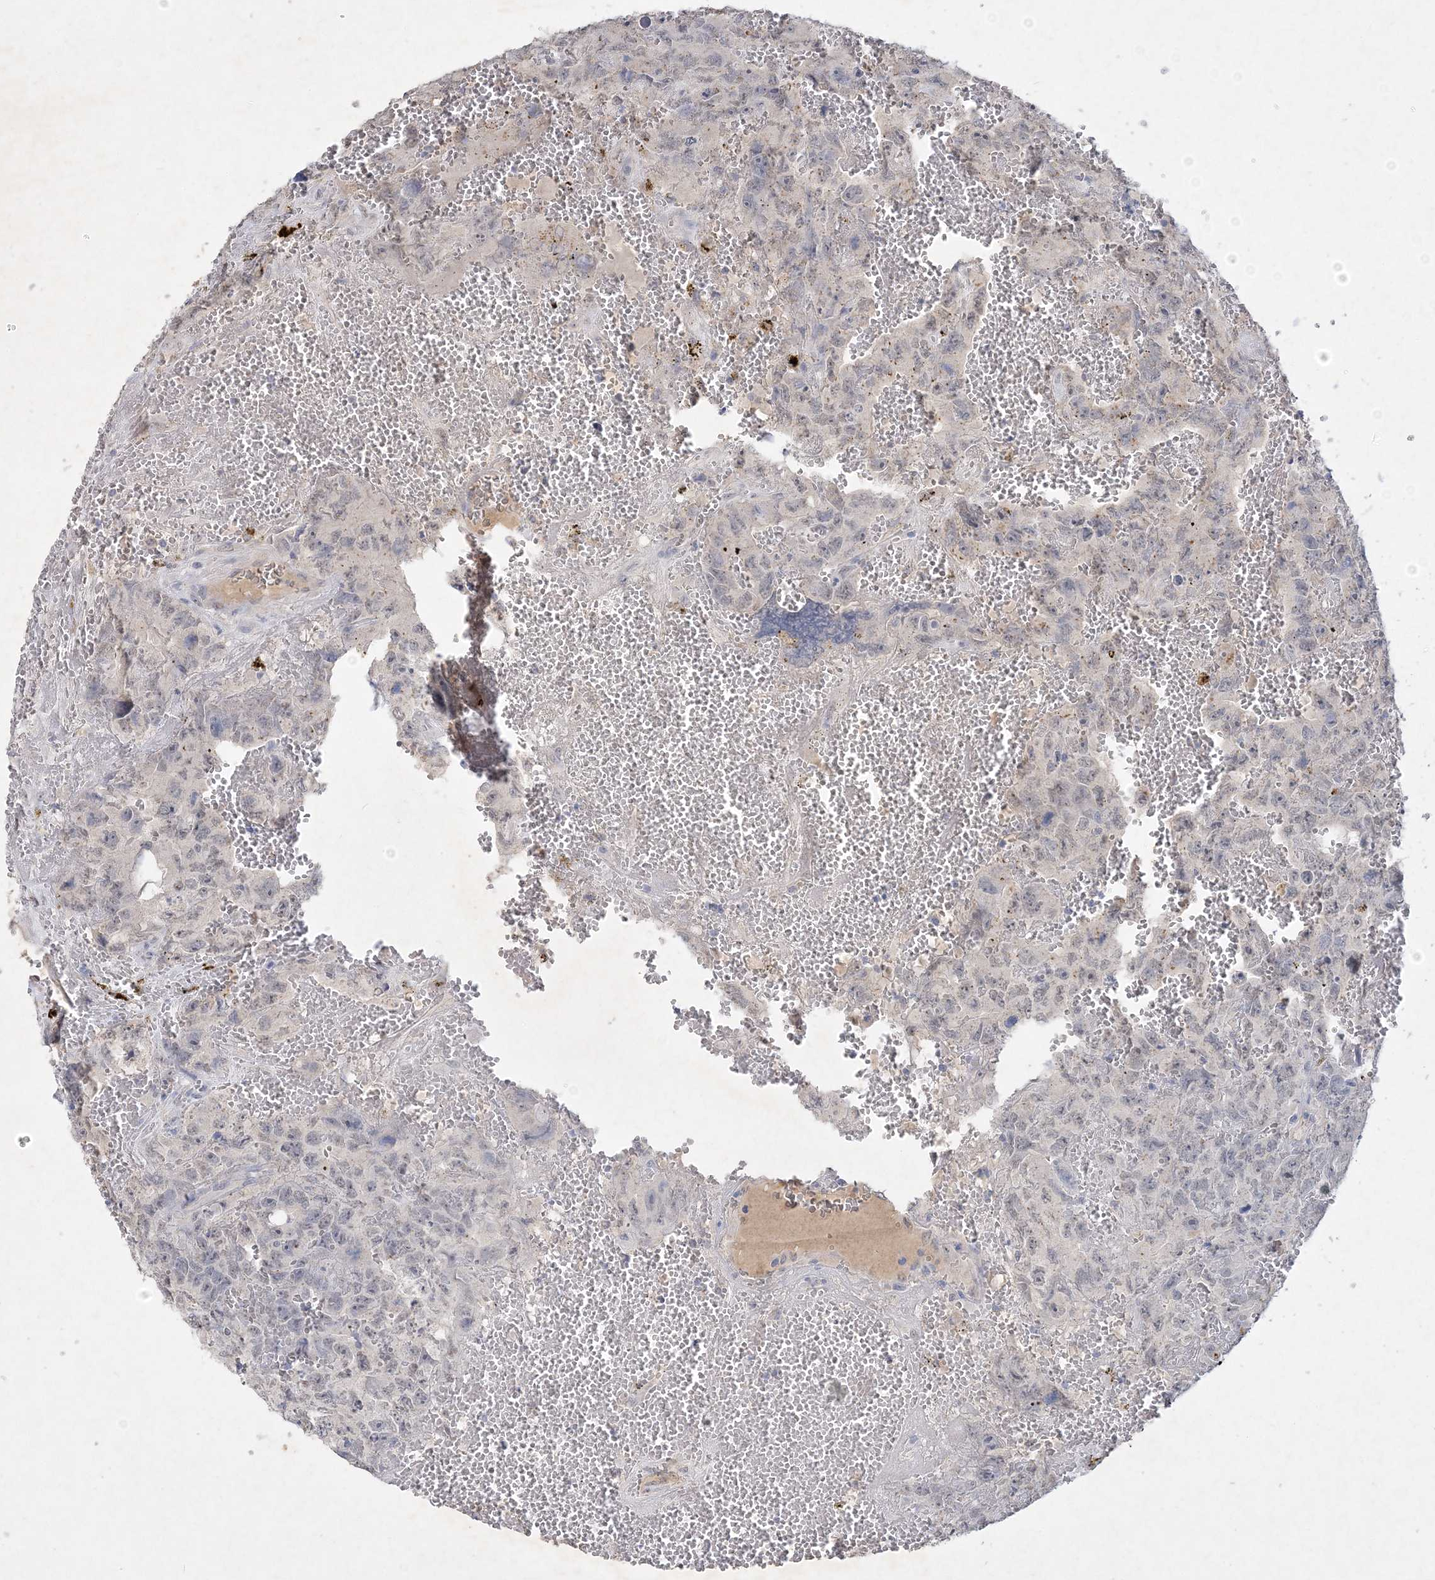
{"staining": {"intensity": "negative", "quantity": "none", "location": "none"}, "tissue": "testis cancer", "cell_type": "Tumor cells", "image_type": "cancer", "snomed": [{"axis": "morphology", "description": "Carcinoma, Embryonal, NOS"}, {"axis": "topography", "description": "Testis"}], "caption": "DAB immunohistochemical staining of testis embryonal carcinoma reveals no significant expression in tumor cells.", "gene": "C11orf58", "patient": {"sex": "male", "age": 45}}